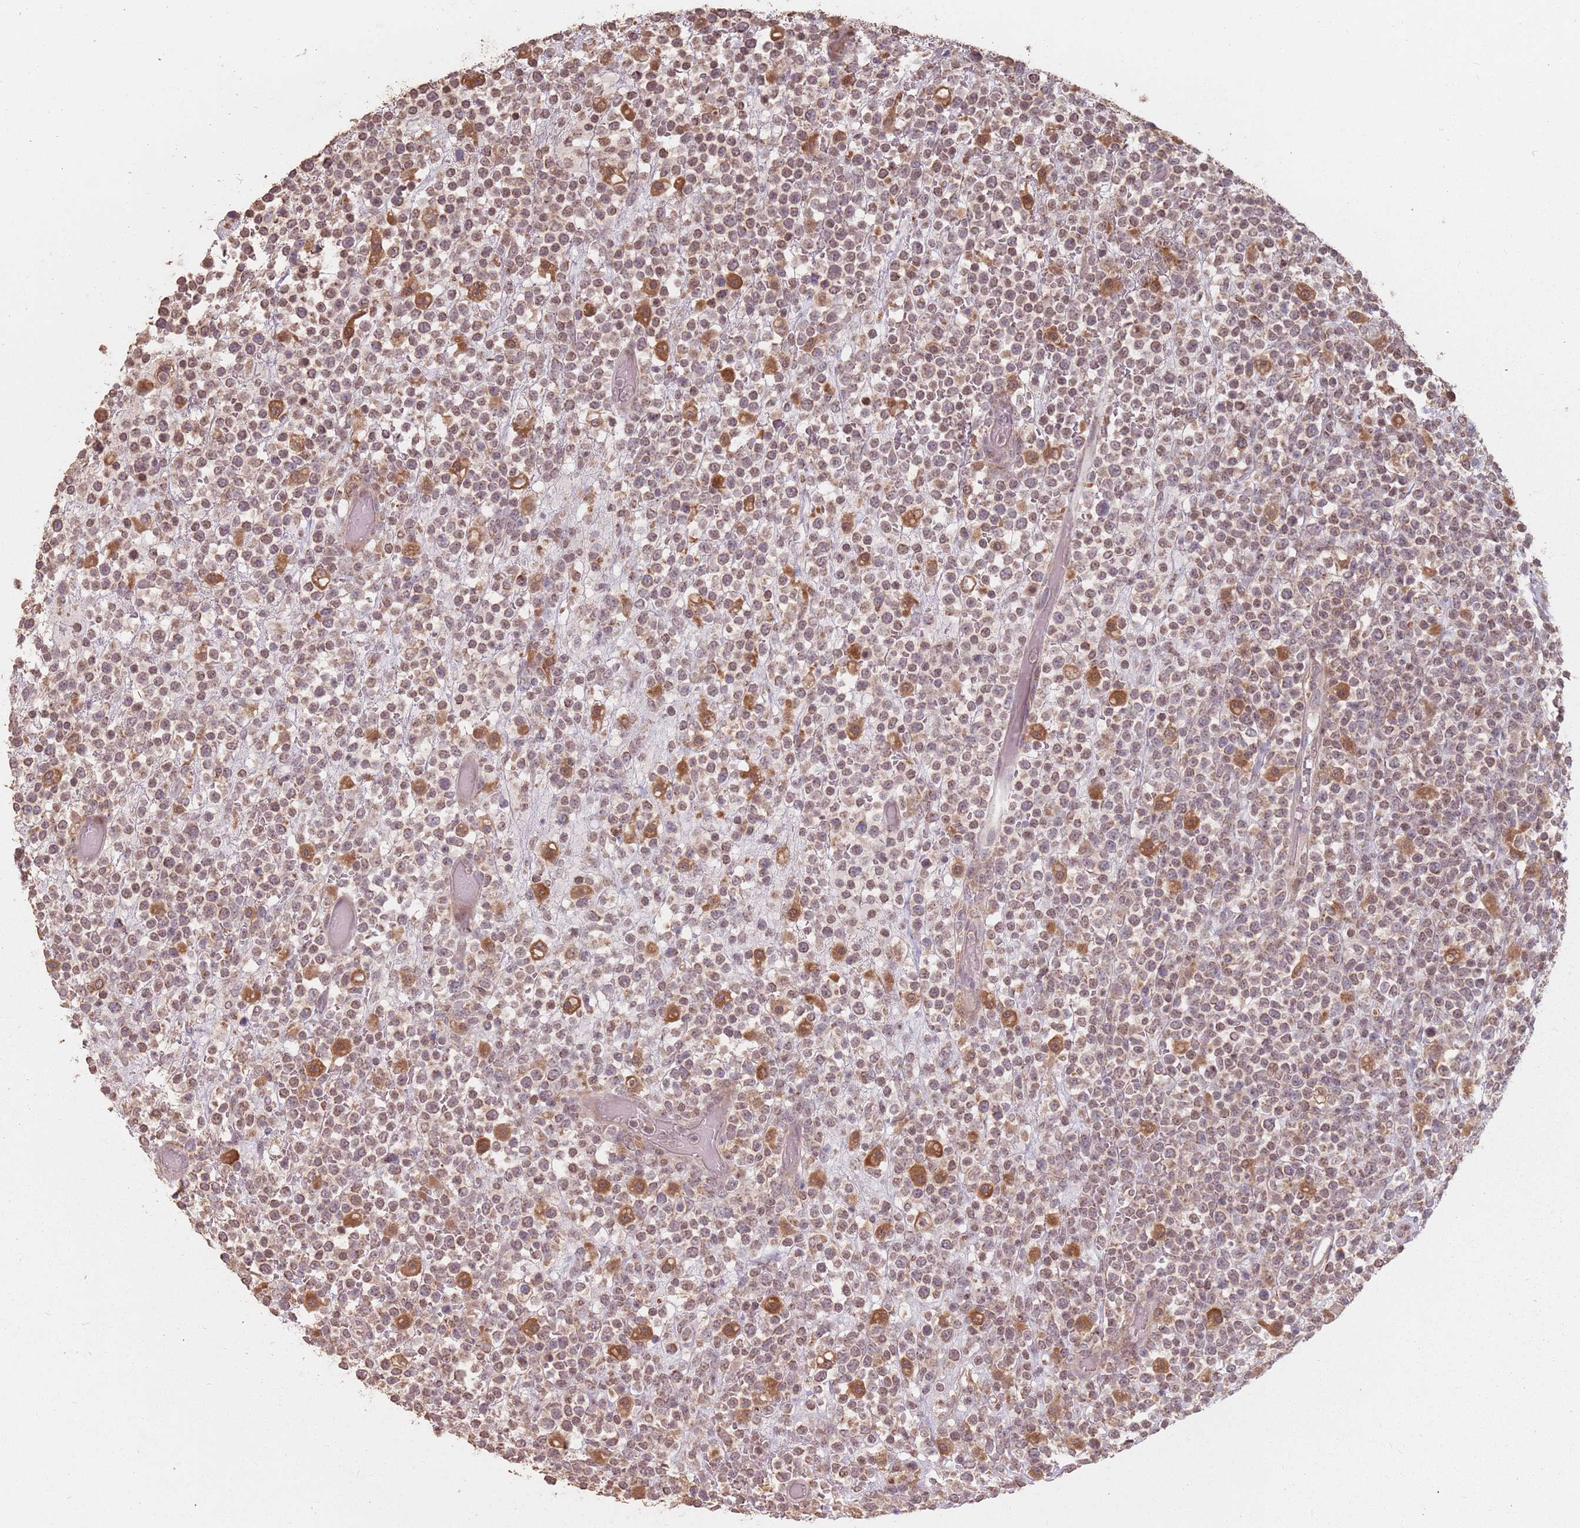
{"staining": {"intensity": "weak", "quantity": ">75%", "location": "cytoplasmic/membranous,nuclear"}, "tissue": "lymphoma", "cell_type": "Tumor cells", "image_type": "cancer", "snomed": [{"axis": "morphology", "description": "Malignant lymphoma, non-Hodgkin's type, High grade"}, {"axis": "topography", "description": "Colon"}], "caption": "Immunohistochemical staining of high-grade malignant lymphoma, non-Hodgkin's type demonstrates weak cytoplasmic/membranous and nuclear protein expression in approximately >75% of tumor cells.", "gene": "VPS52", "patient": {"sex": "female", "age": 53}}